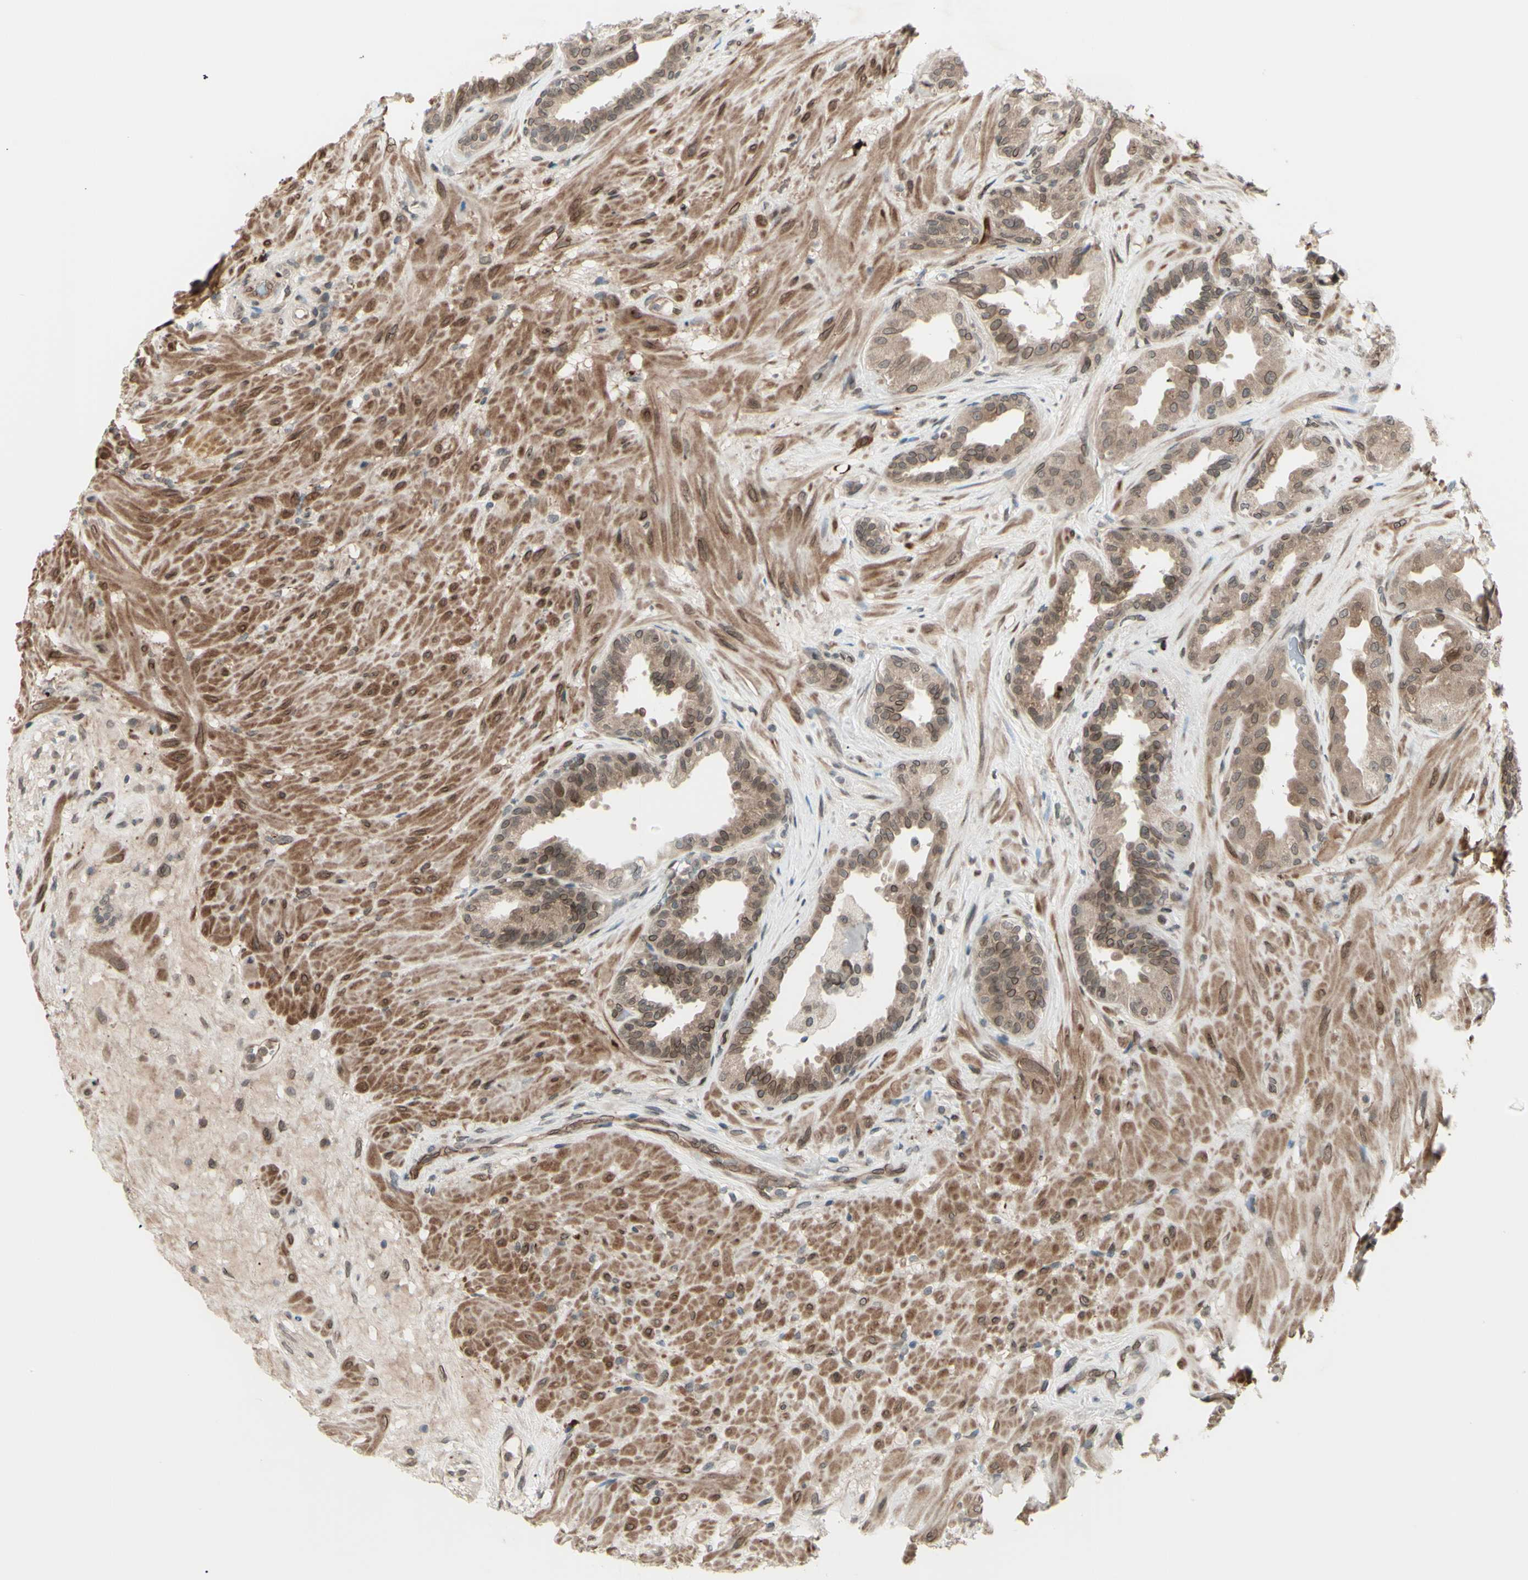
{"staining": {"intensity": "moderate", "quantity": "25%-75%", "location": "cytoplasmic/membranous,nuclear"}, "tissue": "seminal vesicle", "cell_type": "Glandular cells", "image_type": "normal", "snomed": [{"axis": "morphology", "description": "Normal tissue, NOS"}, {"axis": "topography", "description": "Seminal veicle"}], "caption": "Protein expression analysis of unremarkable human seminal vesicle reveals moderate cytoplasmic/membranous,nuclear positivity in approximately 25%-75% of glandular cells. (DAB (3,3'-diaminobenzidine) IHC, brown staining for protein, blue staining for nuclei).", "gene": "MLF2", "patient": {"sex": "male", "age": 61}}